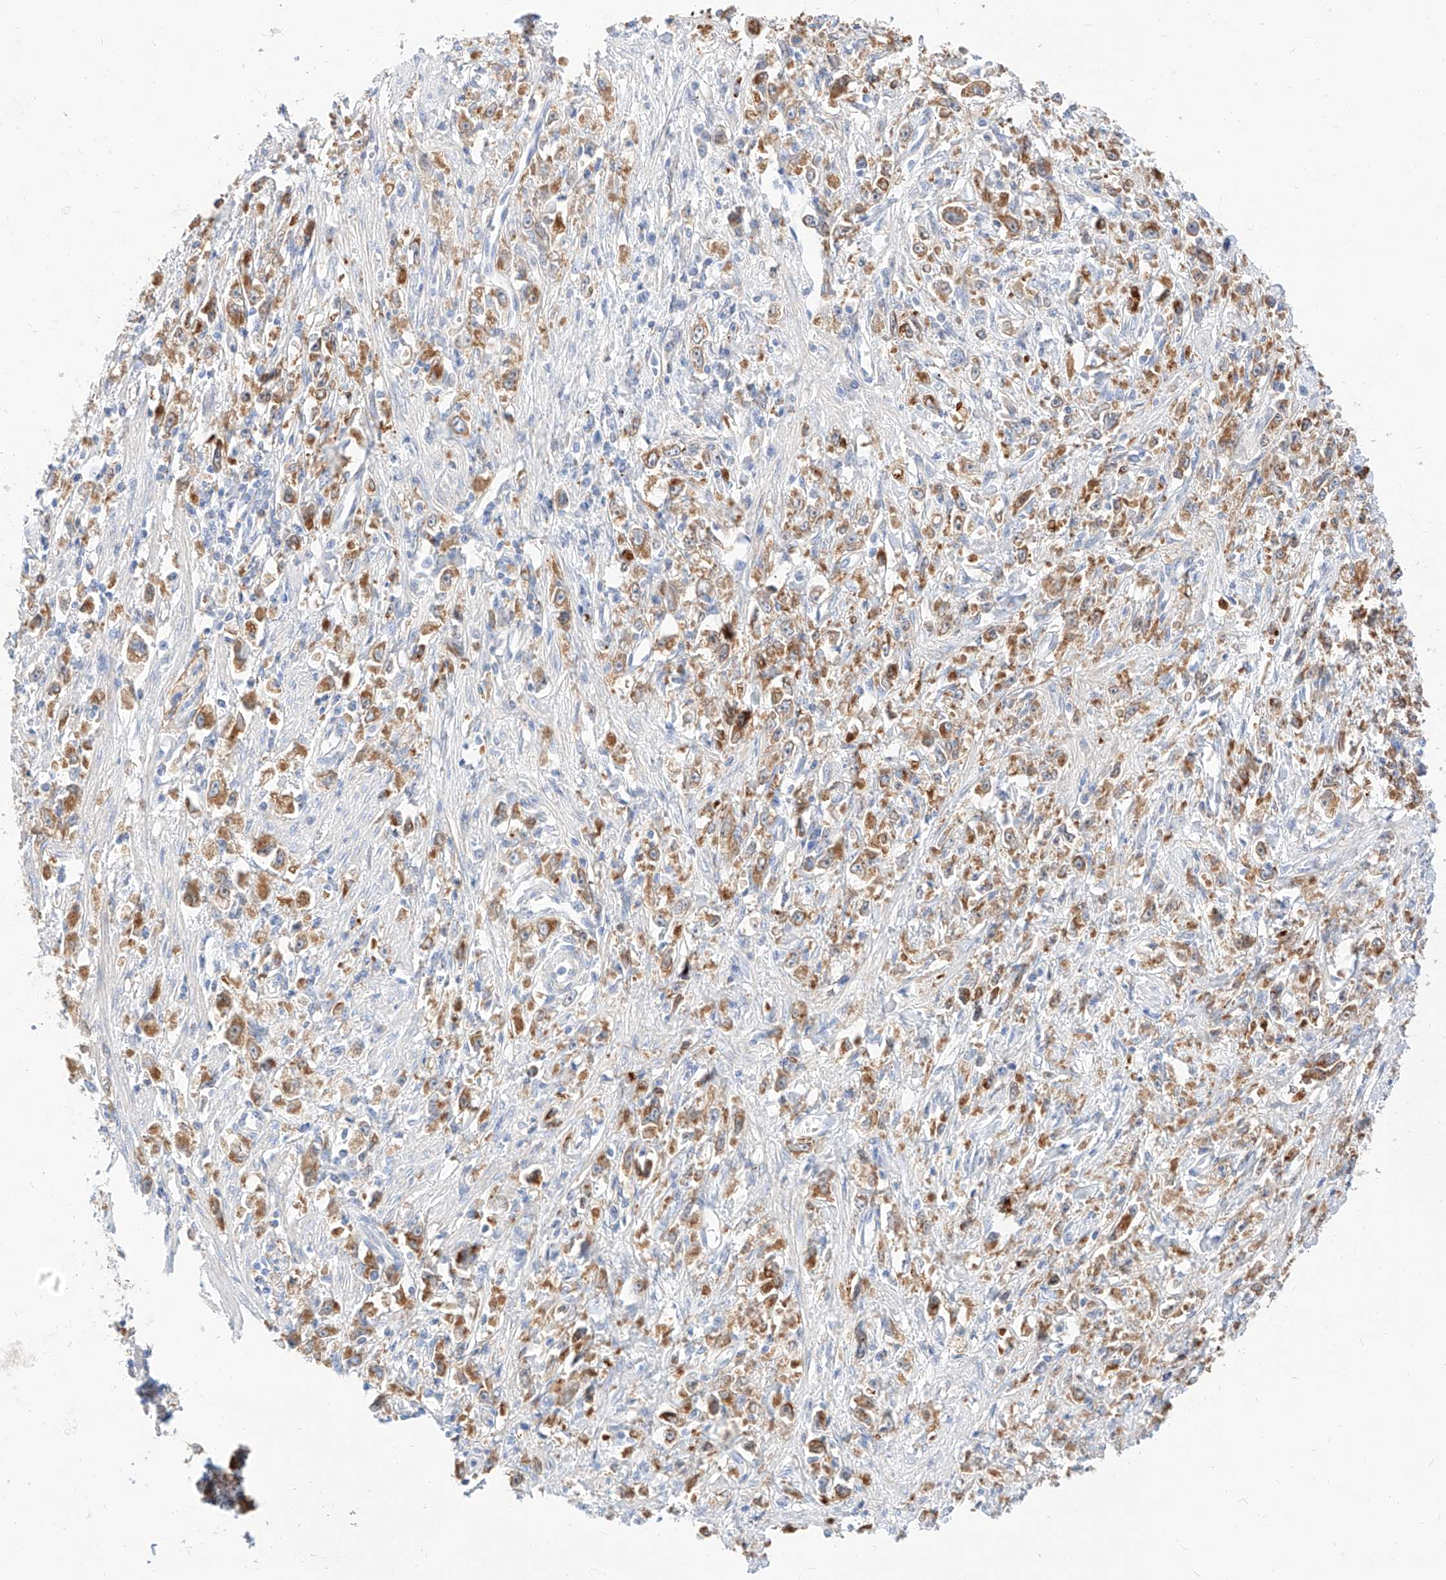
{"staining": {"intensity": "moderate", "quantity": ">75%", "location": "cytoplasmic/membranous"}, "tissue": "stomach cancer", "cell_type": "Tumor cells", "image_type": "cancer", "snomed": [{"axis": "morphology", "description": "Adenocarcinoma, NOS"}, {"axis": "topography", "description": "Stomach"}], "caption": "Protein staining by immunohistochemistry (IHC) shows moderate cytoplasmic/membranous expression in about >75% of tumor cells in stomach cancer. (DAB IHC with brightfield microscopy, high magnification).", "gene": "MAP7", "patient": {"sex": "female", "age": 59}}